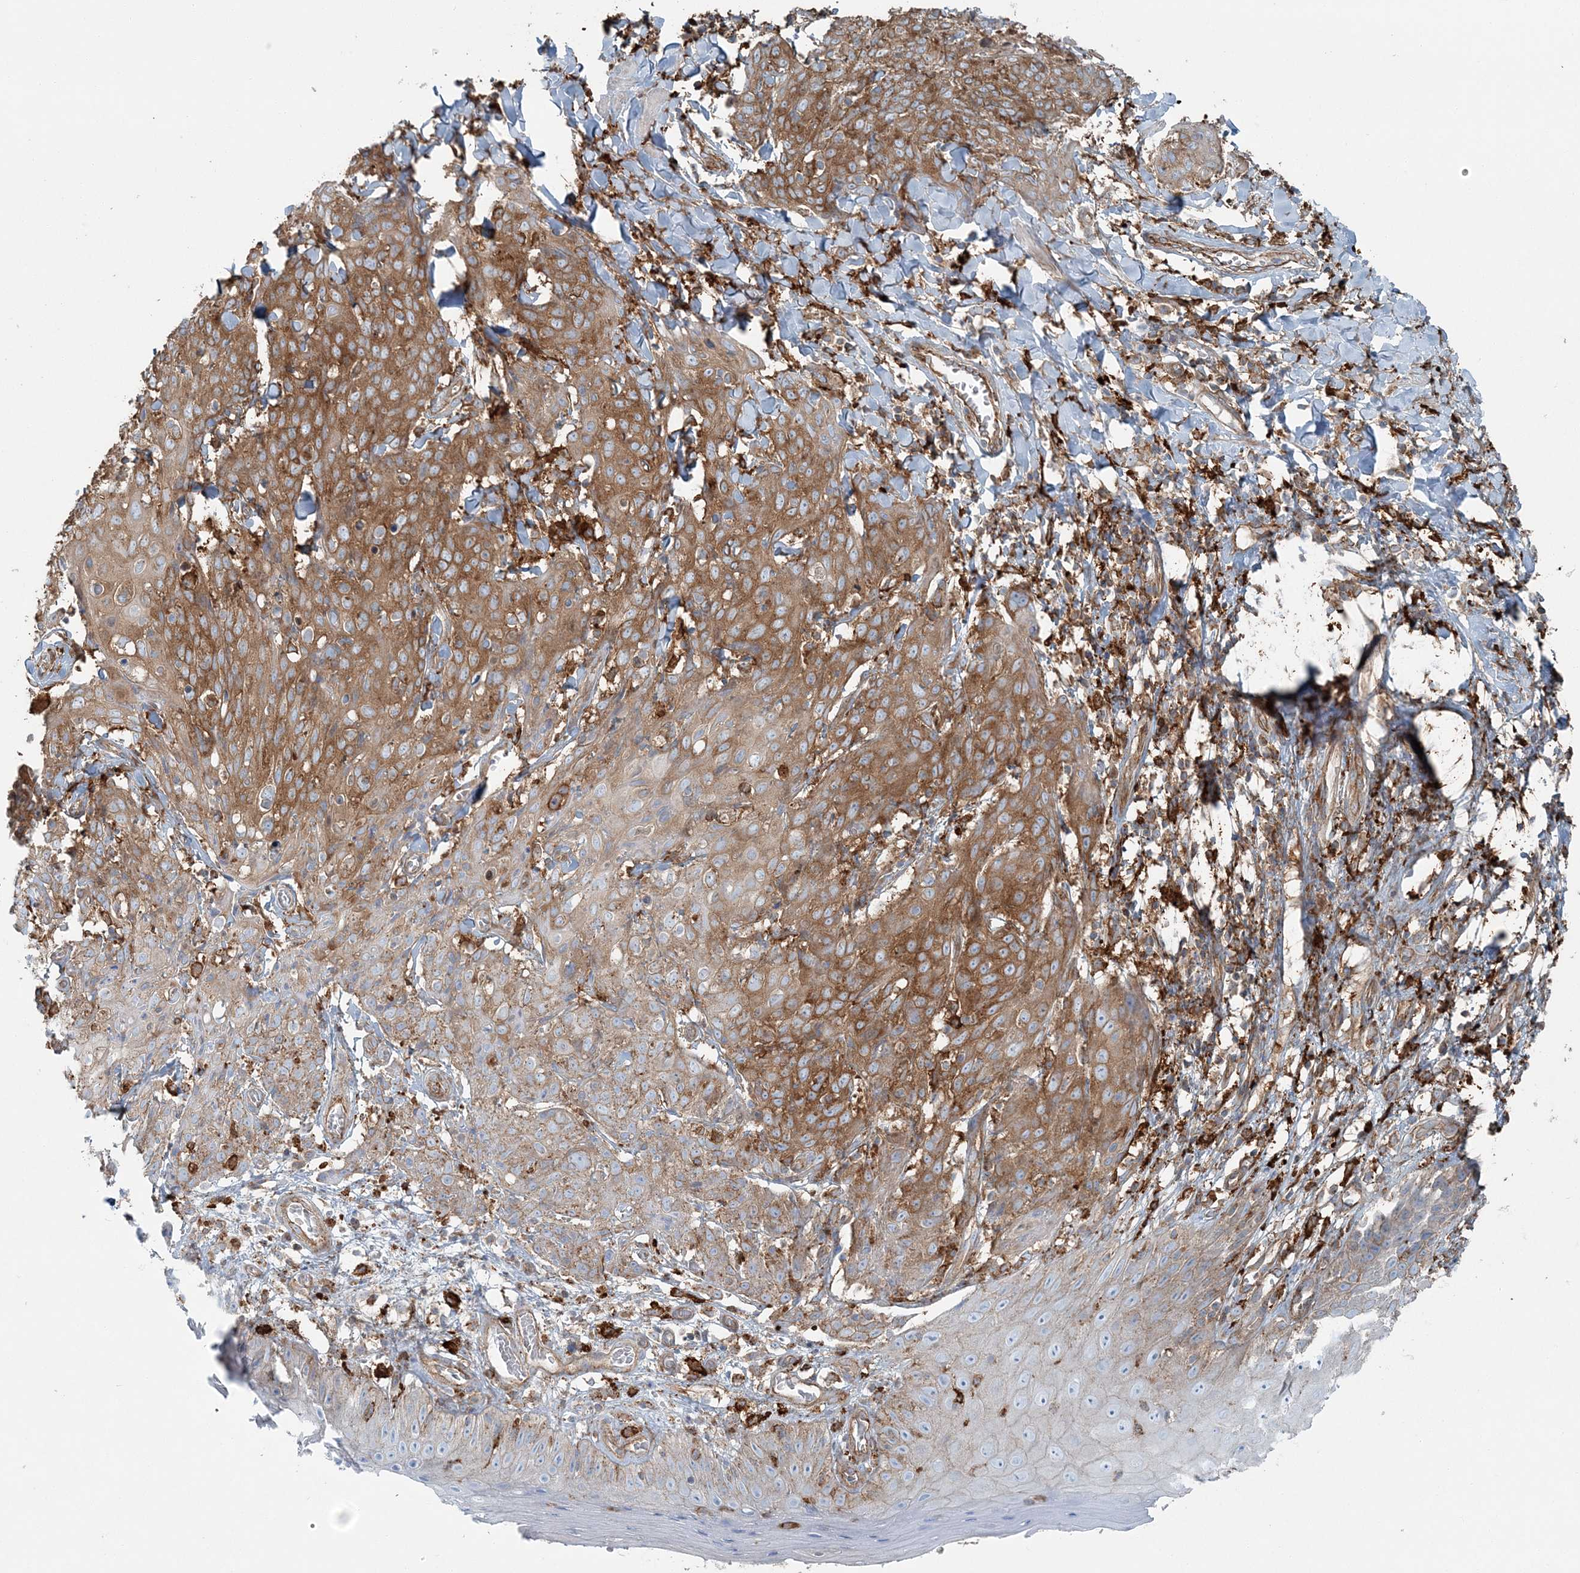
{"staining": {"intensity": "strong", "quantity": ">75%", "location": "cytoplasmic/membranous"}, "tissue": "skin cancer", "cell_type": "Tumor cells", "image_type": "cancer", "snomed": [{"axis": "morphology", "description": "Squamous cell carcinoma, NOS"}, {"axis": "topography", "description": "Skin"}, {"axis": "topography", "description": "Vulva"}], "caption": "IHC image of neoplastic tissue: human squamous cell carcinoma (skin) stained using immunohistochemistry reveals high levels of strong protein expression localized specifically in the cytoplasmic/membranous of tumor cells, appearing as a cytoplasmic/membranous brown color.", "gene": "SNX2", "patient": {"sex": "female", "age": 85}}